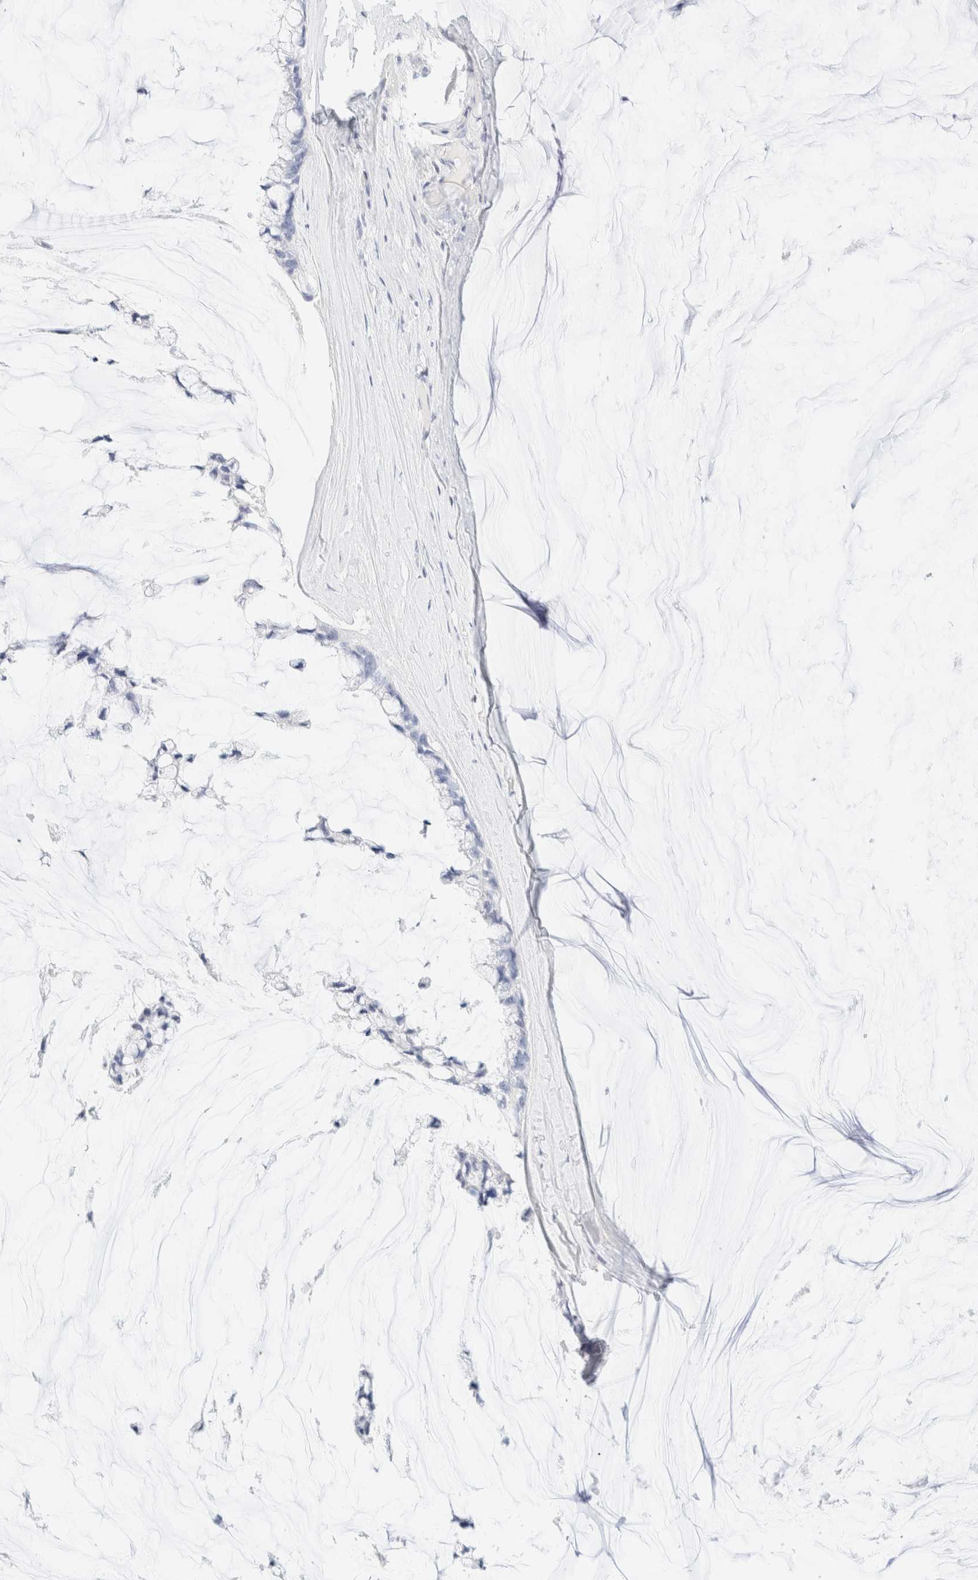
{"staining": {"intensity": "negative", "quantity": "none", "location": "none"}, "tissue": "ovarian cancer", "cell_type": "Tumor cells", "image_type": "cancer", "snomed": [{"axis": "morphology", "description": "Cystadenocarcinoma, mucinous, NOS"}, {"axis": "topography", "description": "Ovary"}], "caption": "This is an IHC image of mucinous cystadenocarcinoma (ovarian). There is no staining in tumor cells.", "gene": "IKZF3", "patient": {"sex": "female", "age": 39}}